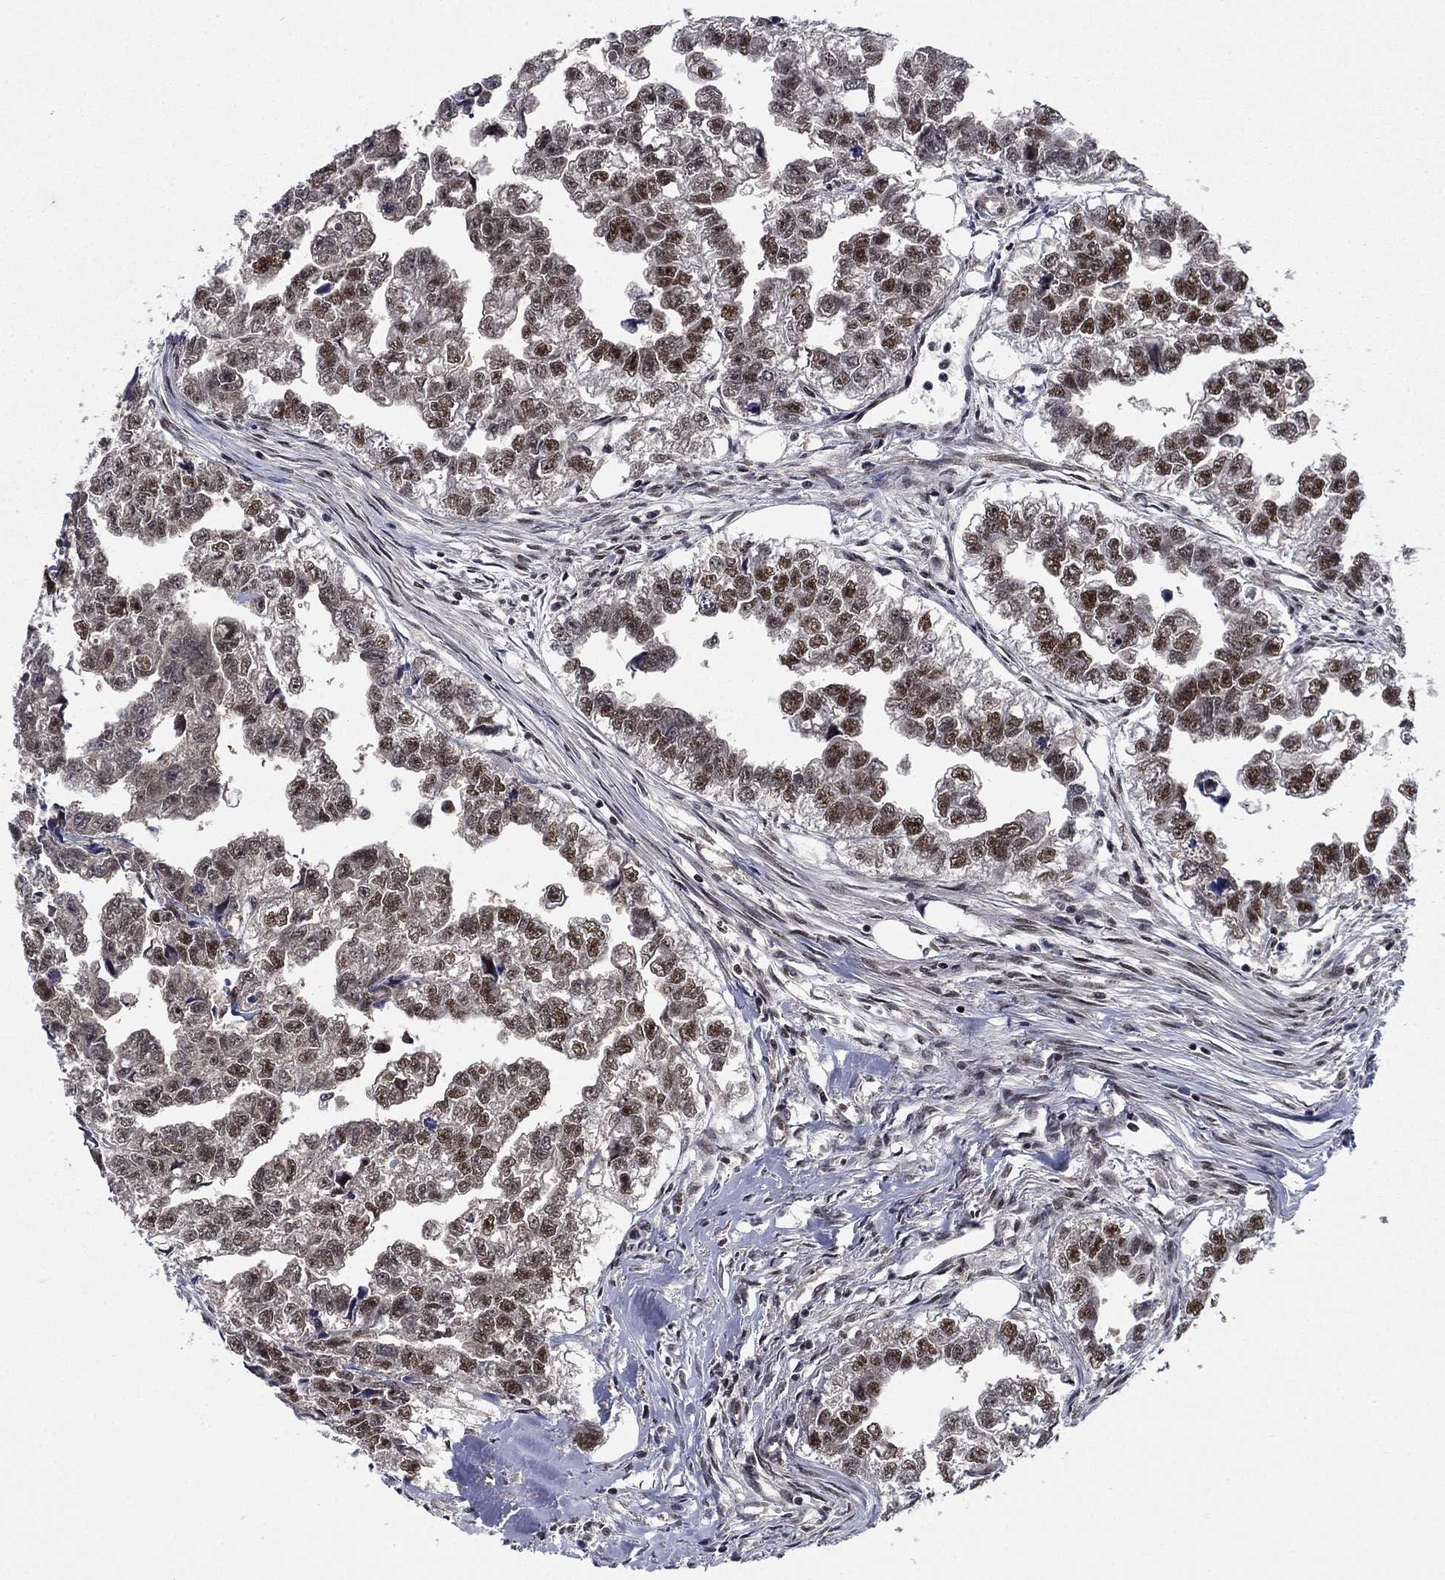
{"staining": {"intensity": "strong", "quantity": "25%-75%", "location": "nuclear"}, "tissue": "testis cancer", "cell_type": "Tumor cells", "image_type": "cancer", "snomed": [{"axis": "morphology", "description": "Carcinoma, Embryonal, NOS"}, {"axis": "morphology", "description": "Teratoma, malignant, NOS"}, {"axis": "topography", "description": "Testis"}], "caption": "Human testis embryonal carcinoma stained with a protein marker shows strong staining in tumor cells.", "gene": "RPRD1B", "patient": {"sex": "male", "age": 44}}